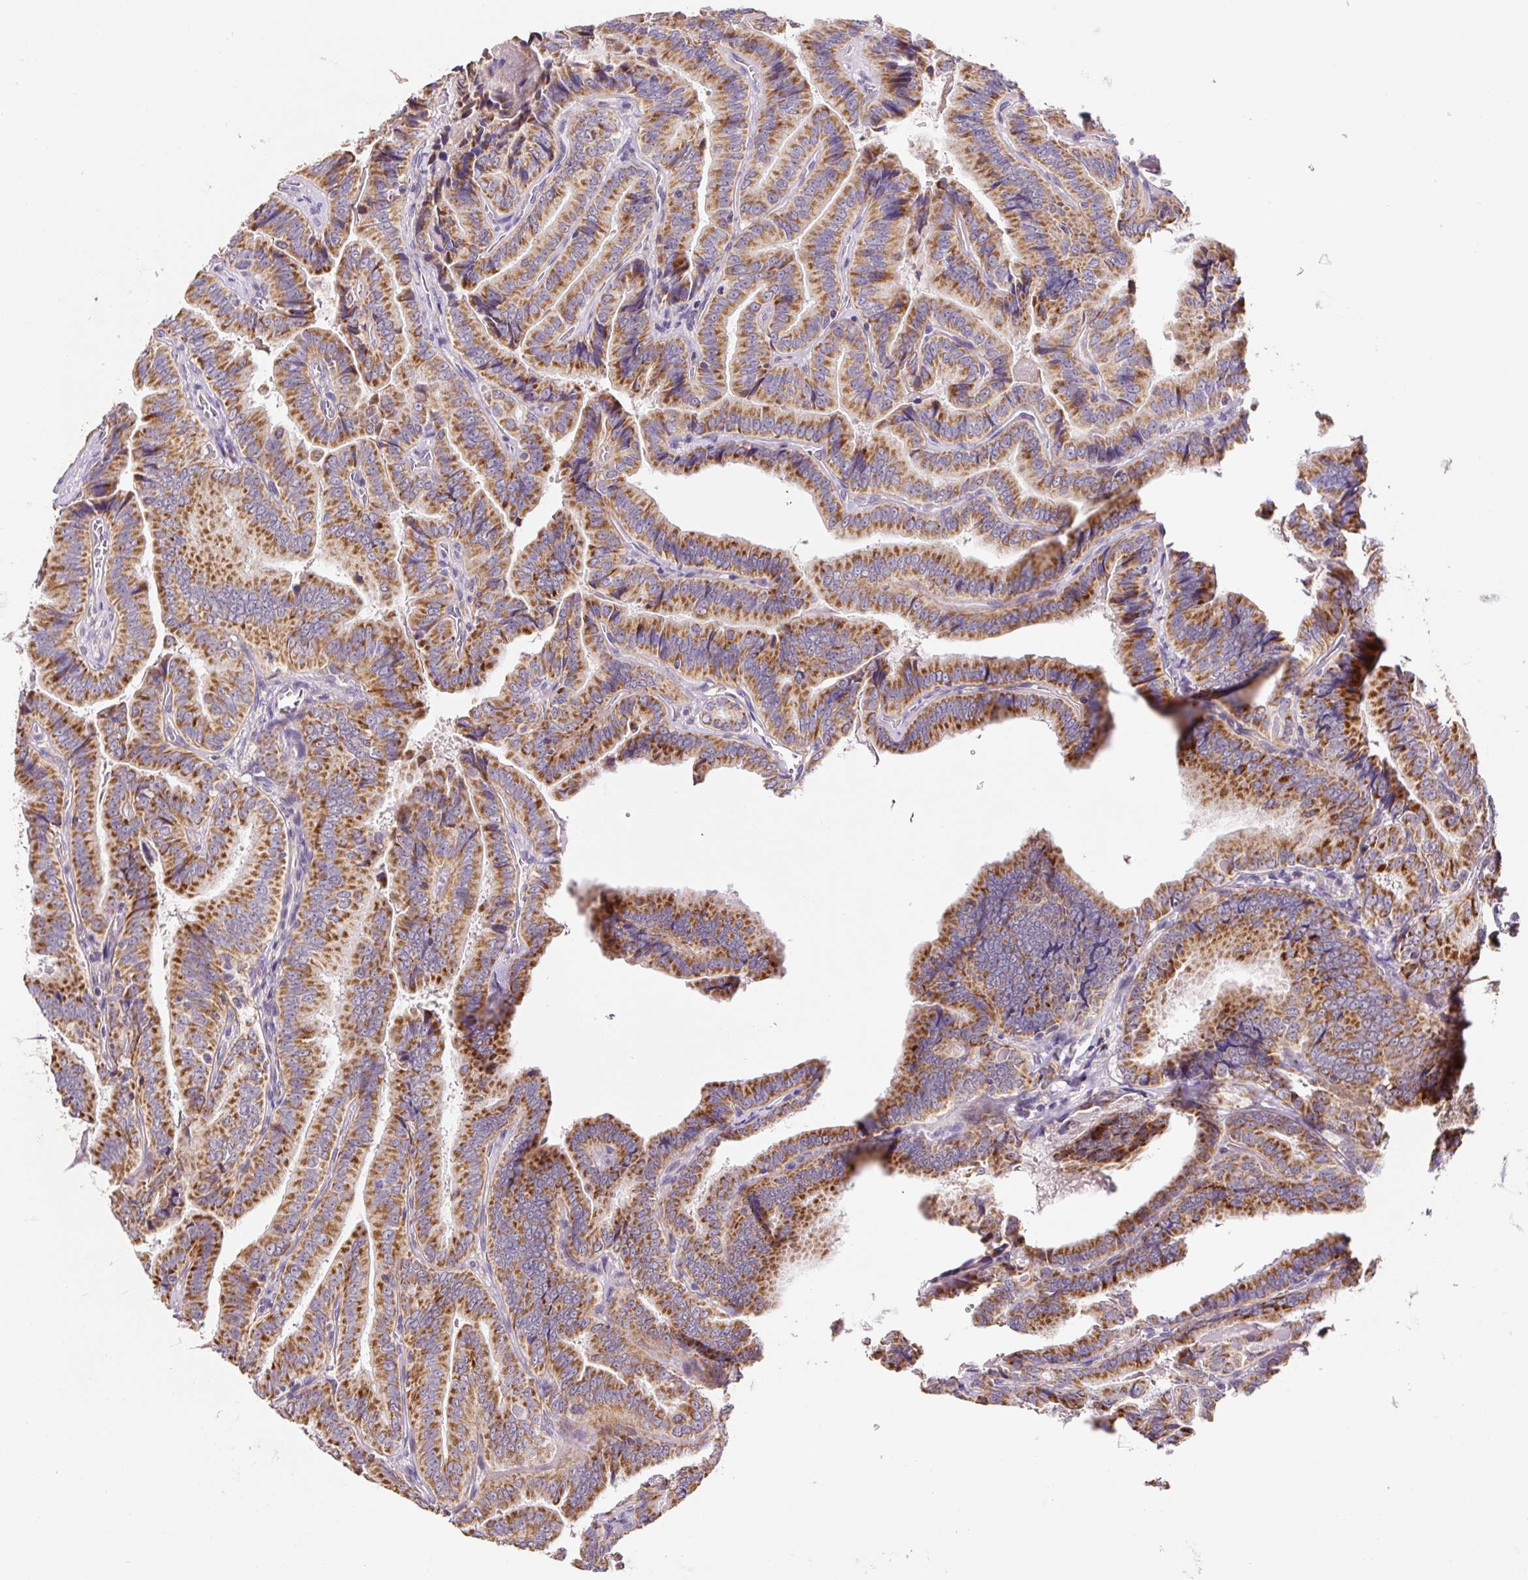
{"staining": {"intensity": "strong", "quantity": ">75%", "location": "cytoplasmic/membranous"}, "tissue": "thyroid cancer", "cell_type": "Tumor cells", "image_type": "cancer", "snomed": [{"axis": "morphology", "description": "Papillary adenocarcinoma, NOS"}, {"axis": "topography", "description": "Thyroid gland"}], "caption": "Tumor cells show high levels of strong cytoplasmic/membranous positivity in approximately >75% of cells in human thyroid cancer (papillary adenocarcinoma).", "gene": "MFSD9", "patient": {"sex": "male", "age": 61}}